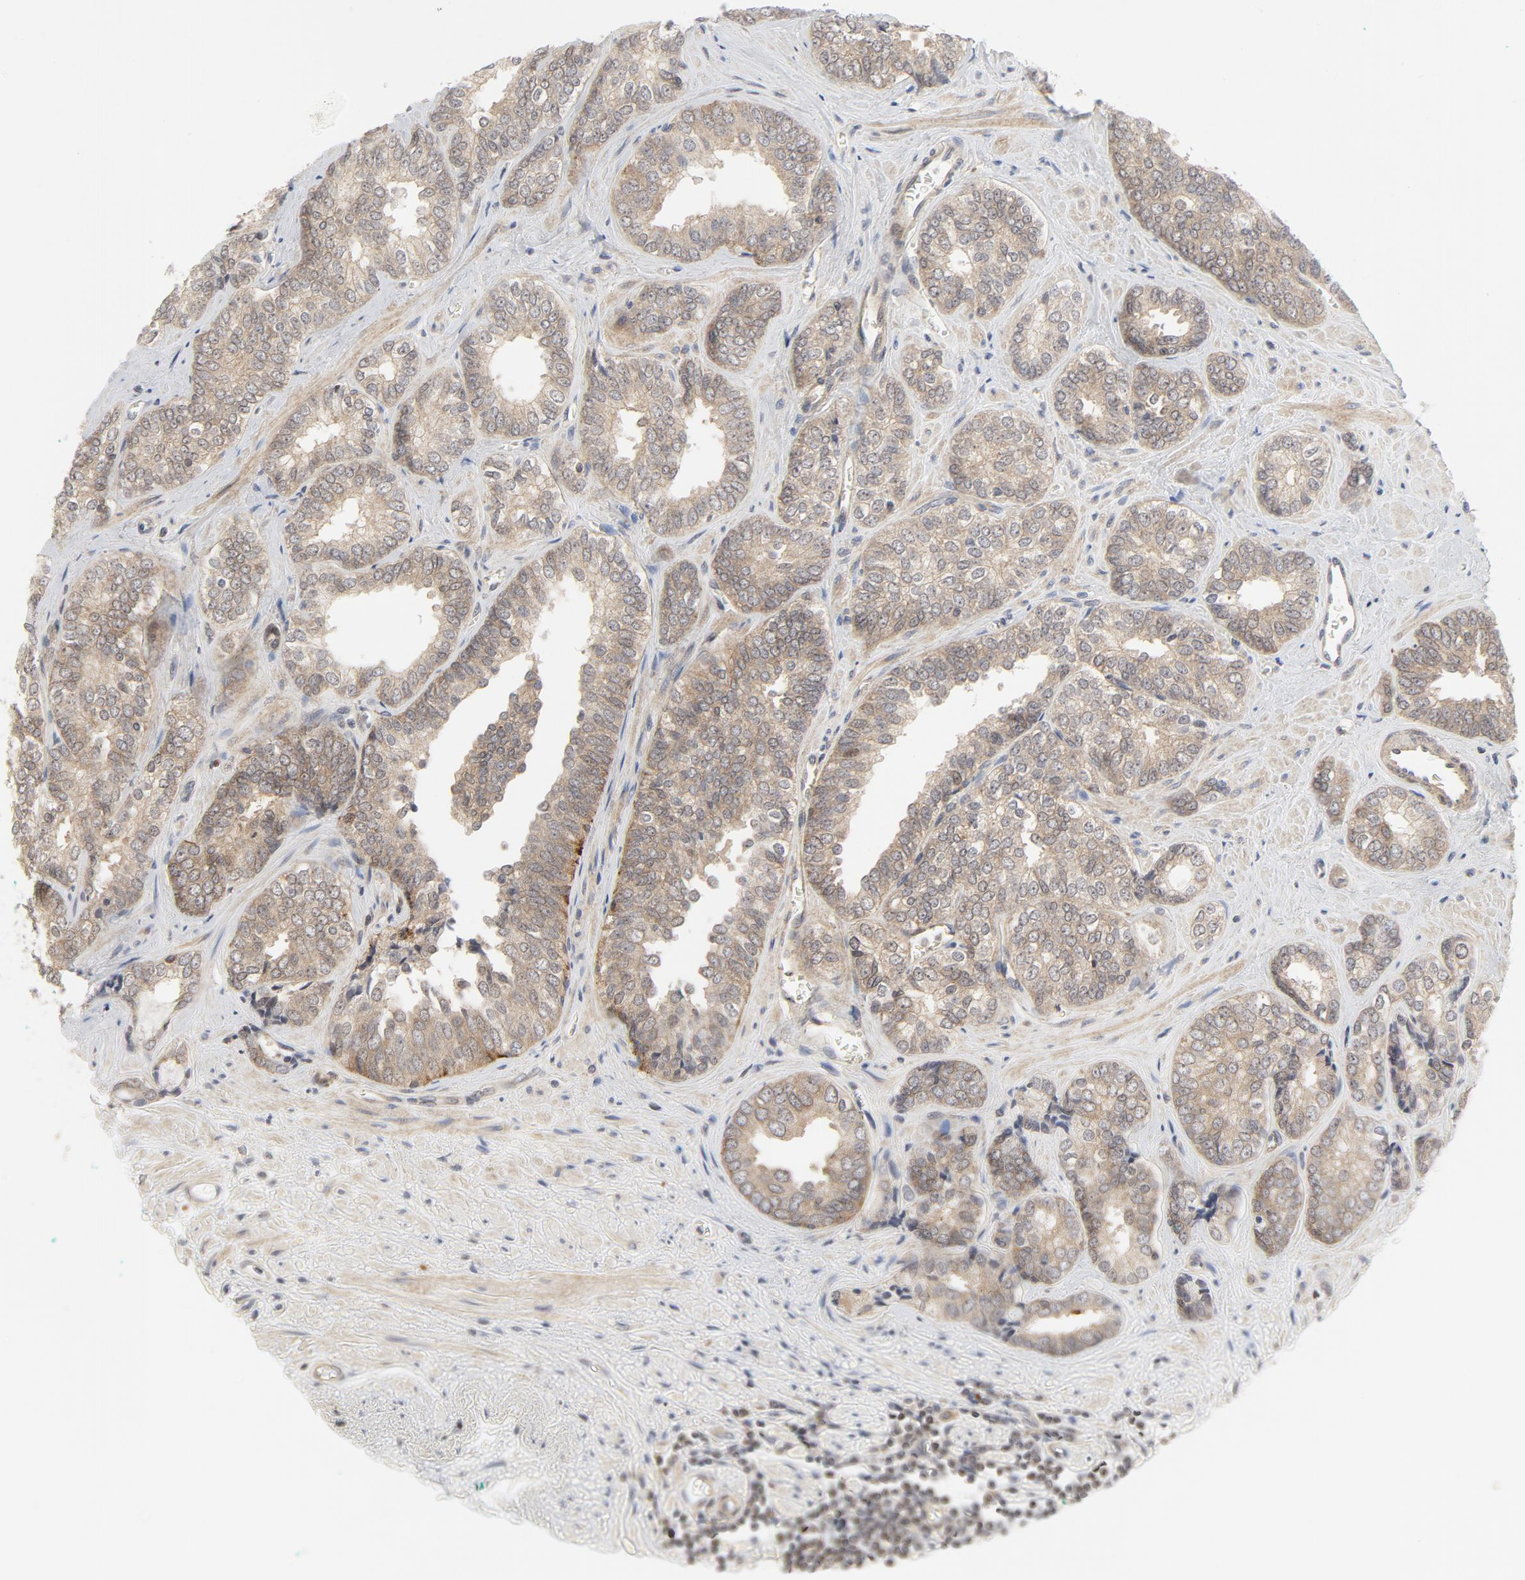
{"staining": {"intensity": "weak", "quantity": ">75%", "location": "cytoplasmic/membranous"}, "tissue": "prostate cancer", "cell_type": "Tumor cells", "image_type": "cancer", "snomed": [{"axis": "morphology", "description": "Adenocarcinoma, High grade"}, {"axis": "topography", "description": "Prostate"}], "caption": "Immunohistochemistry (IHC) micrograph of neoplastic tissue: prostate cancer stained using immunohistochemistry displays low levels of weak protein expression localized specifically in the cytoplasmic/membranous of tumor cells, appearing as a cytoplasmic/membranous brown color.", "gene": "MAP2K7", "patient": {"sex": "male", "age": 67}}